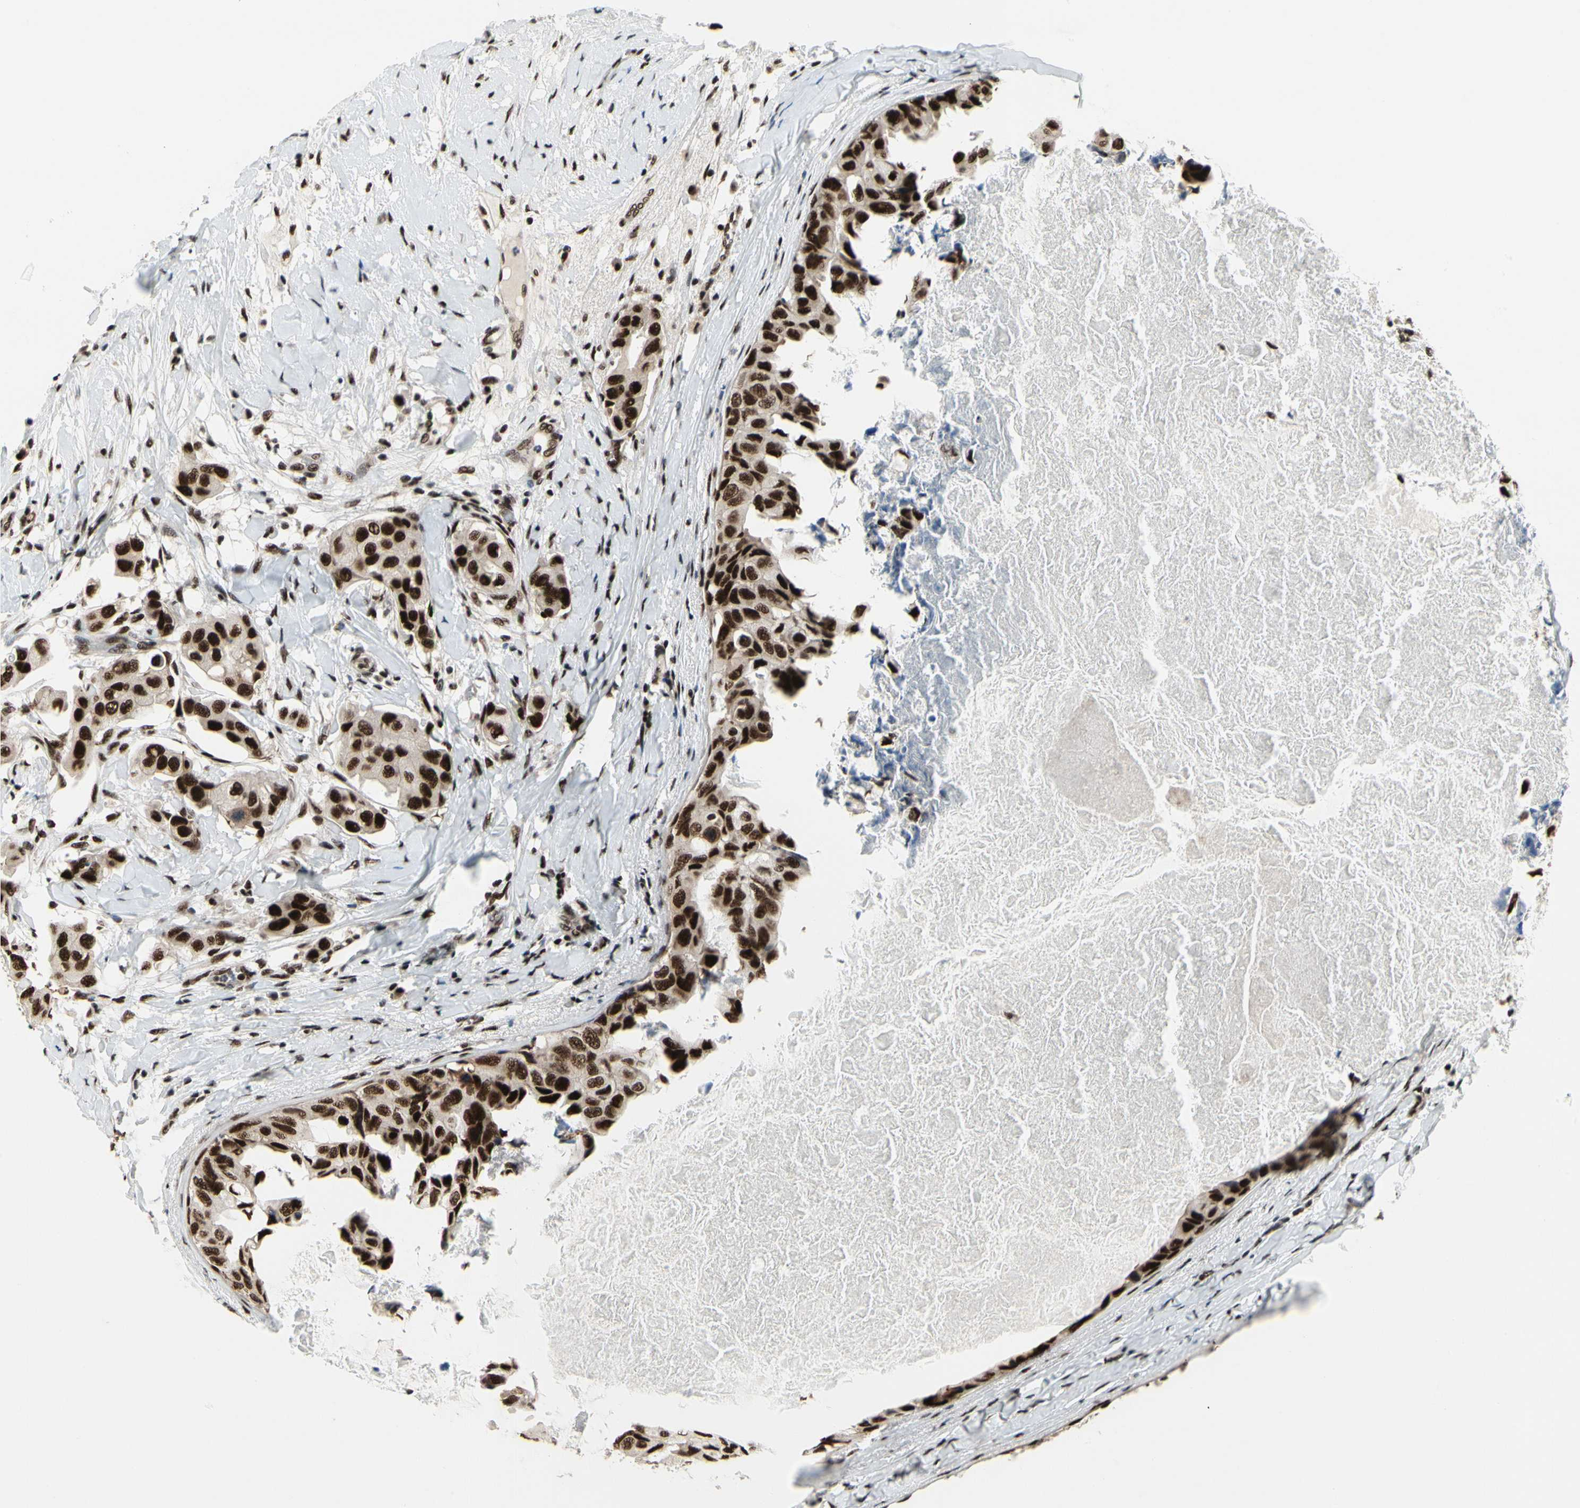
{"staining": {"intensity": "strong", "quantity": ">75%", "location": "nuclear"}, "tissue": "breast cancer", "cell_type": "Tumor cells", "image_type": "cancer", "snomed": [{"axis": "morphology", "description": "Duct carcinoma"}, {"axis": "topography", "description": "Breast"}], "caption": "This image displays immunohistochemistry (IHC) staining of human breast cancer, with high strong nuclear positivity in approximately >75% of tumor cells.", "gene": "SRSF11", "patient": {"sex": "female", "age": 40}}